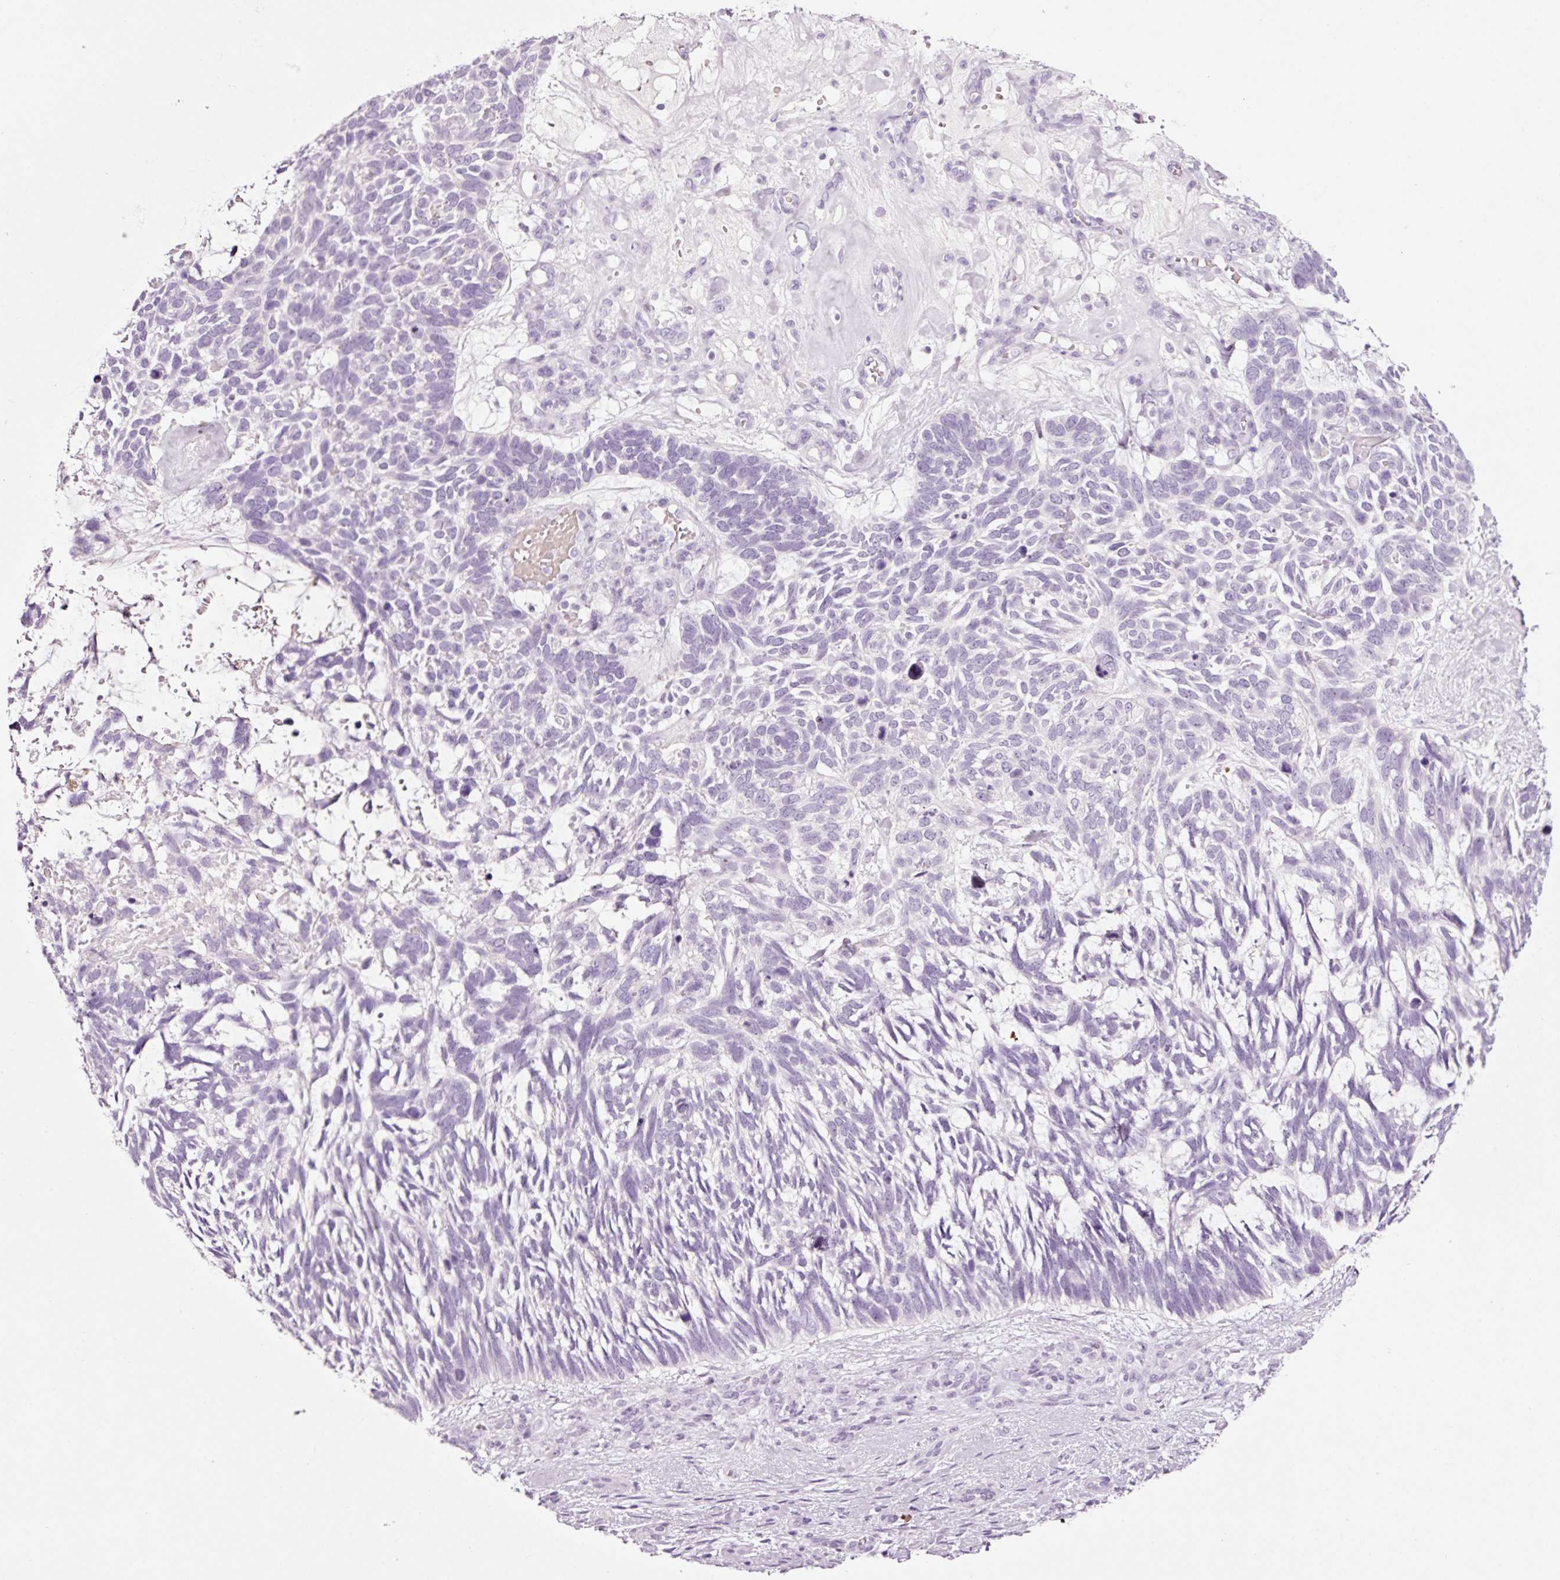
{"staining": {"intensity": "negative", "quantity": "none", "location": "none"}, "tissue": "skin cancer", "cell_type": "Tumor cells", "image_type": "cancer", "snomed": [{"axis": "morphology", "description": "Basal cell carcinoma"}, {"axis": "topography", "description": "Skin"}], "caption": "This photomicrograph is of skin basal cell carcinoma stained with IHC to label a protein in brown with the nuclei are counter-stained blue. There is no staining in tumor cells.", "gene": "KLF1", "patient": {"sex": "male", "age": 88}}